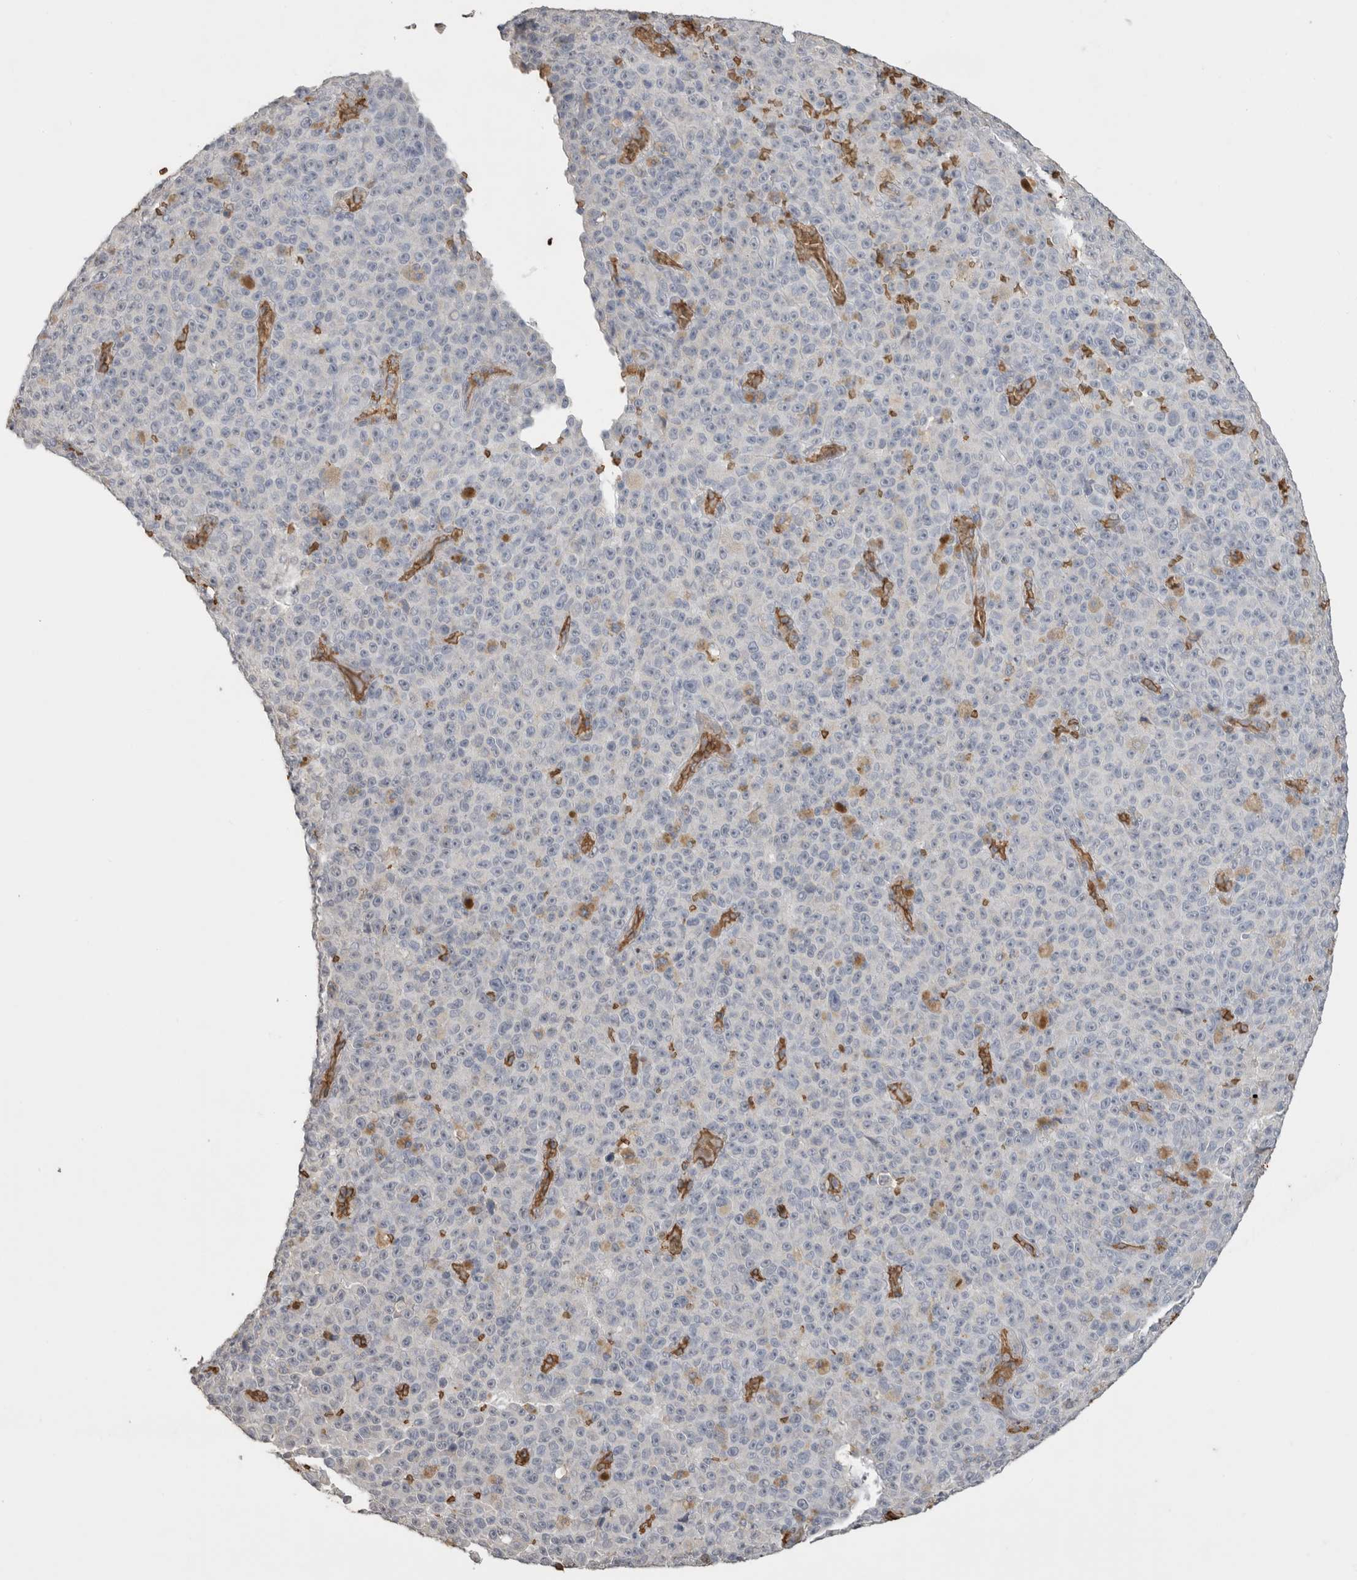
{"staining": {"intensity": "negative", "quantity": "none", "location": "none"}, "tissue": "melanoma", "cell_type": "Tumor cells", "image_type": "cancer", "snomed": [{"axis": "morphology", "description": "Malignant melanoma, NOS"}, {"axis": "topography", "description": "Skin"}], "caption": "Malignant melanoma was stained to show a protein in brown. There is no significant staining in tumor cells.", "gene": "IL27", "patient": {"sex": "female", "age": 82}}